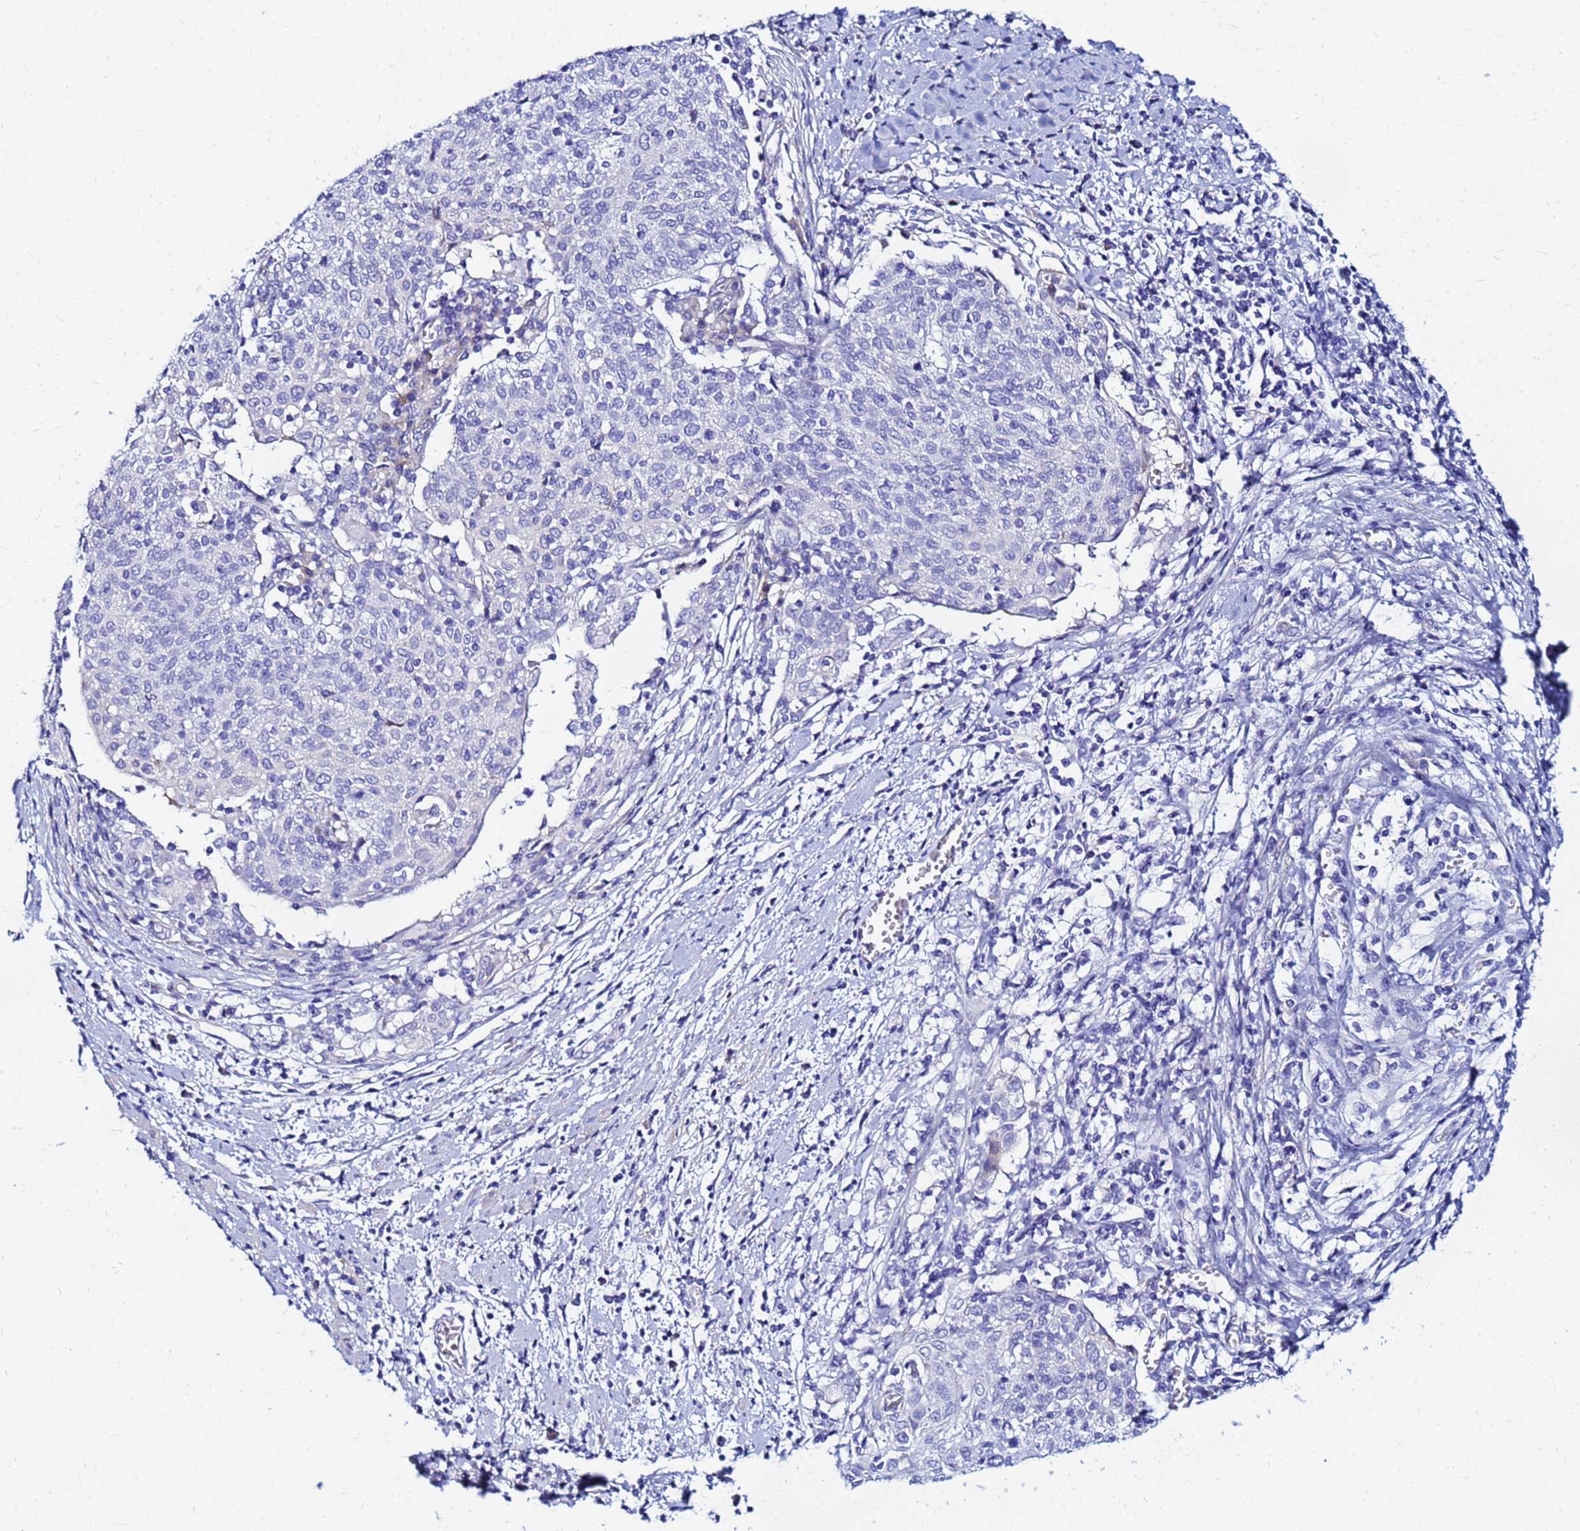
{"staining": {"intensity": "negative", "quantity": "none", "location": "none"}, "tissue": "cervical cancer", "cell_type": "Tumor cells", "image_type": "cancer", "snomed": [{"axis": "morphology", "description": "Squamous cell carcinoma, NOS"}, {"axis": "topography", "description": "Cervix"}], "caption": "This is an IHC histopathology image of human squamous cell carcinoma (cervical). There is no positivity in tumor cells.", "gene": "JRKL", "patient": {"sex": "female", "age": 52}}